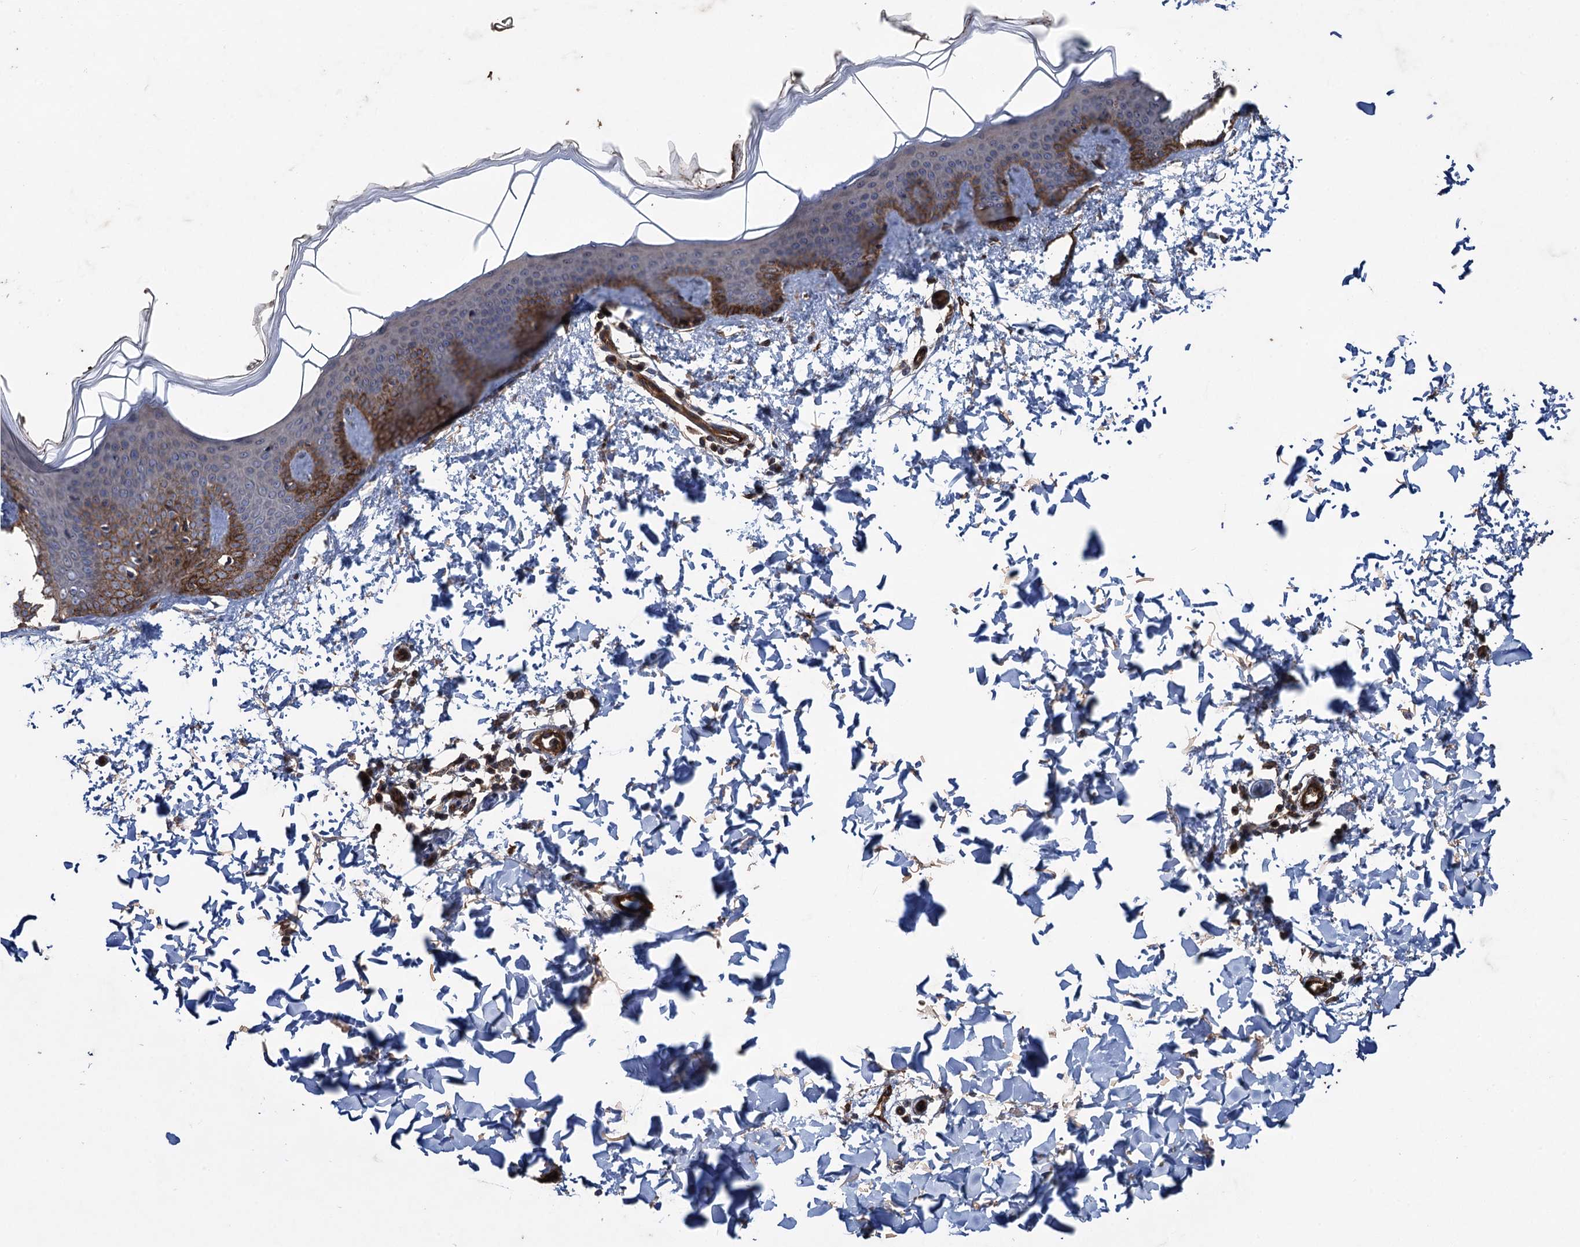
{"staining": {"intensity": "weak", "quantity": ">75%", "location": "cytoplasmic/membranous"}, "tissue": "skin", "cell_type": "Fibroblasts", "image_type": "normal", "snomed": [{"axis": "morphology", "description": "Normal tissue, NOS"}, {"axis": "topography", "description": "Skin"}], "caption": "High-magnification brightfield microscopy of unremarkable skin stained with DAB (brown) and counterstained with hematoxylin (blue). fibroblasts exhibit weak cytoplasmic/membranous staining is identified in approximately>75% of cells.", "gene": "TXNDC11", "patient": {"sex": "male", "age": 36}}